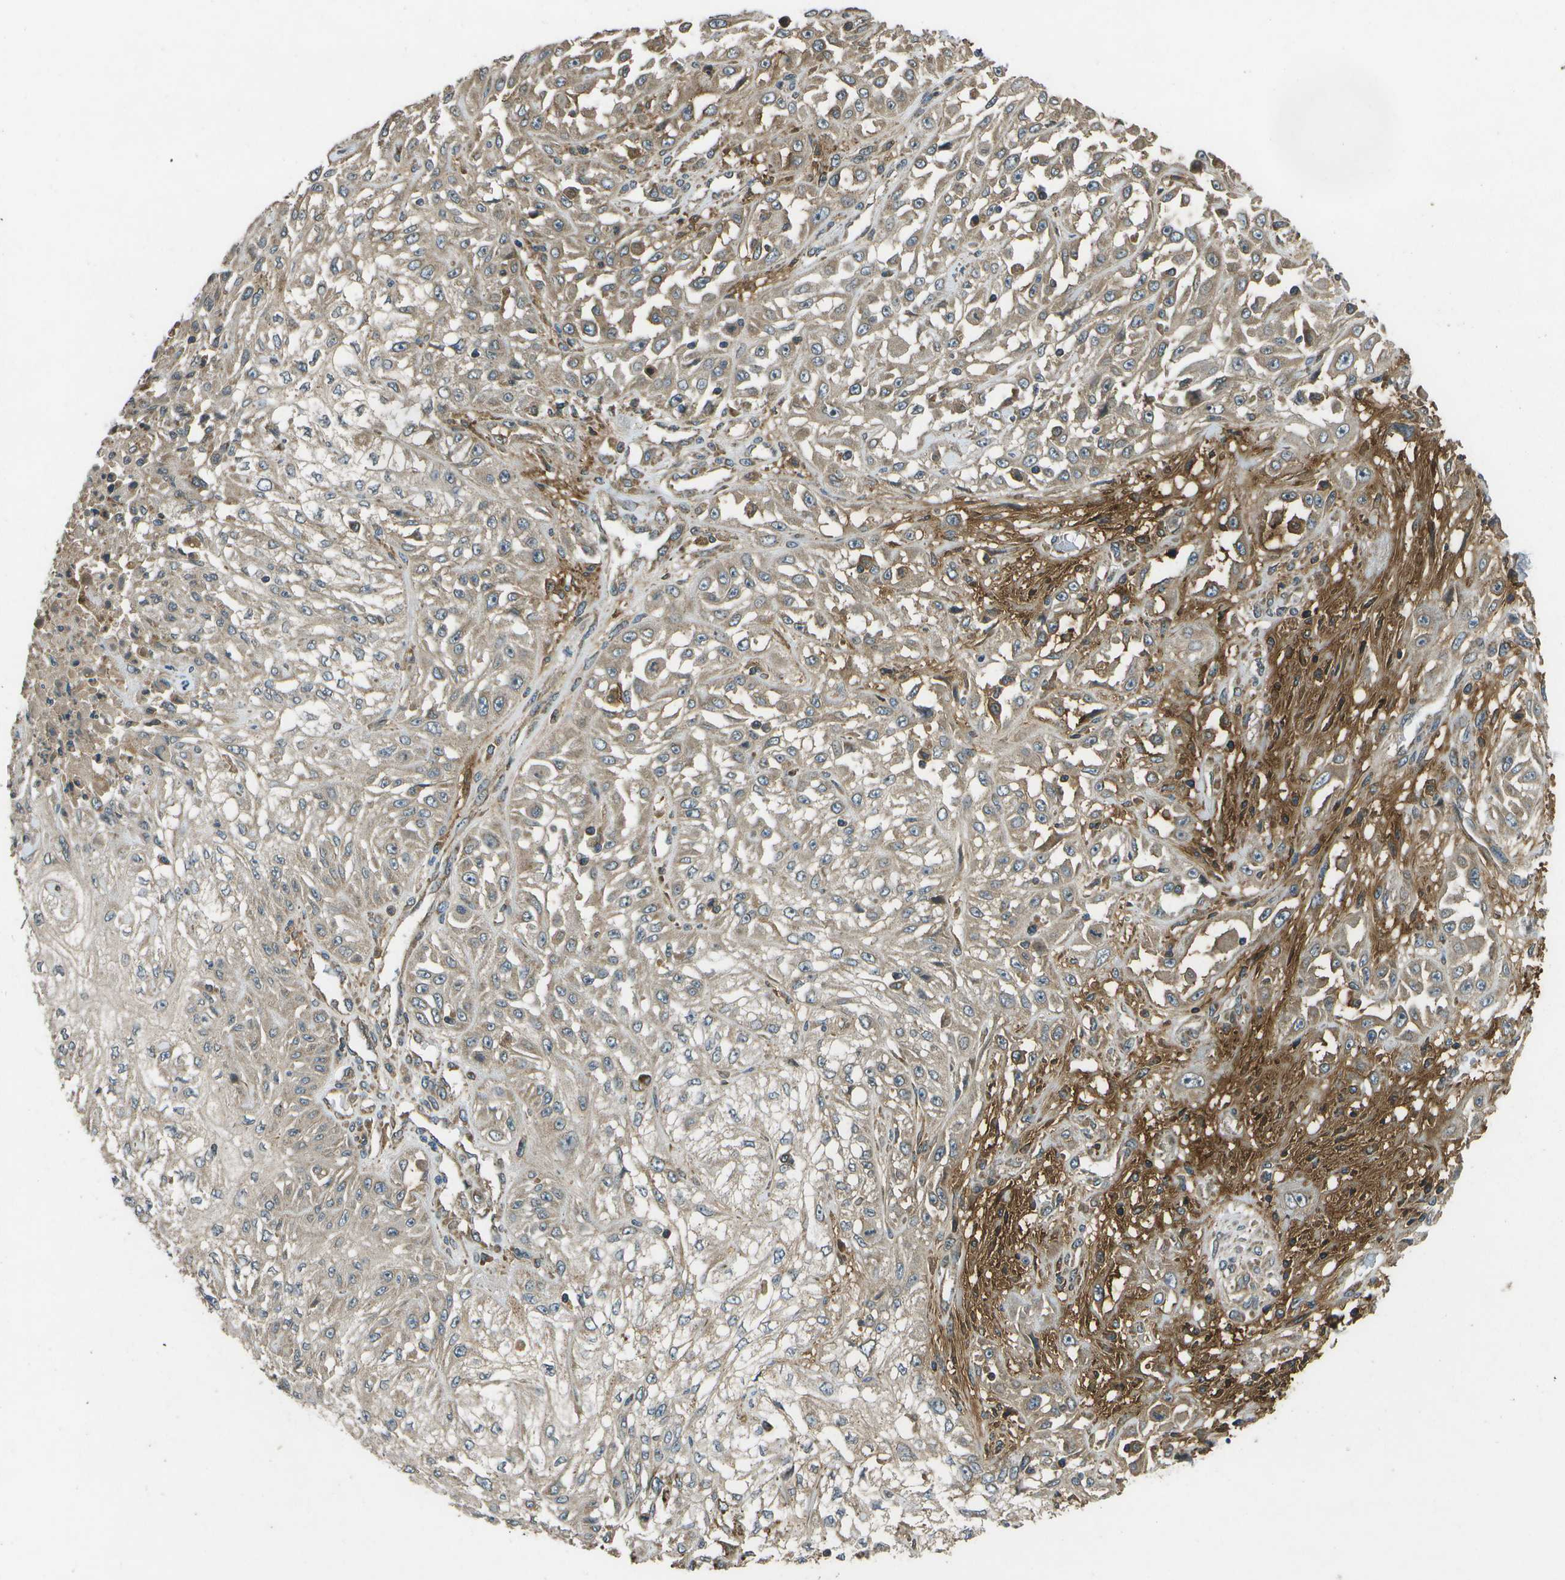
{"staining": {"intensity": "weak", "quantity": ">75%", "location": "cytoplasmic/membranous"}, "tissue": "skin cancer", "cell_type": "Tumor cells", "image_type": "cancer", "snomed": [{"axis": "morphology", "description": "Squamous cell carcinoma, NOS"}, {"axis": "morphology", "description": "Squamous cell carcinoma, metastatic, NOS"}, {"axis": "topography", "description": "Skin"}, {"axis": "topography", "description": "Lymph node"}], "caption": "Skin metastatic squamous cell carcinoma stained with immunohistochemistry reveals weak cytoplasmic/membranous expression in about >75% of tumor cells.", "gene": "HFE", "patient": {"sex": "male", "age": 75}}